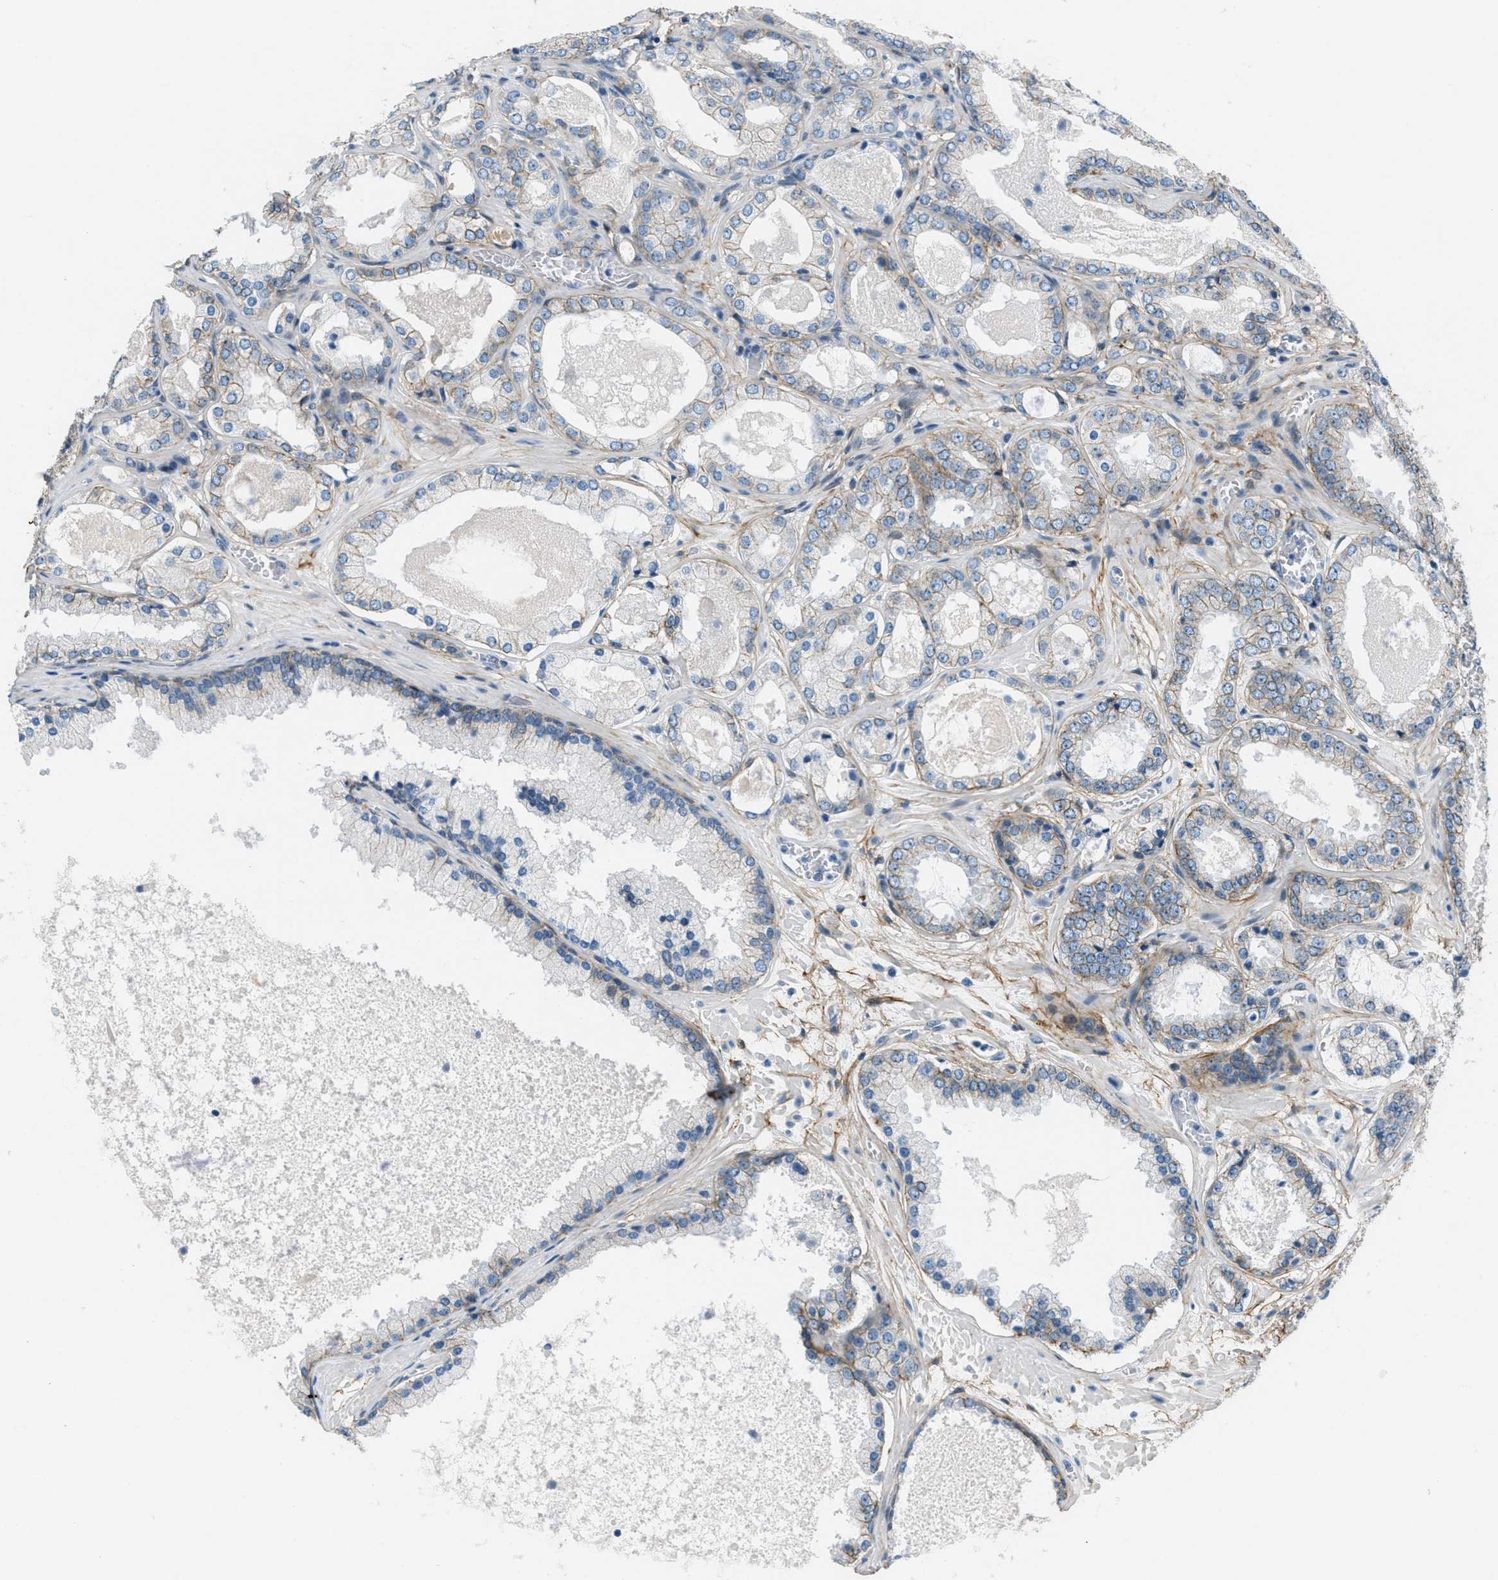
{"staining": {"intensity": "moderate", "quantity": "<25%", "location": "cytoplasmic/membranous"}, "tissue": "prostate cancer", "cell_type": "Tumor cells", "image_type": "cancer", "snomed": [{"axis": "morphology", "description": "Adenocarcinoma, High grade"}, {"axis": "topography", "description": "Prostate"}], "caption": "Human high-grade adenocarcinoma (prostate) stained for a protein (brown) displays moderate cytoplasmic/membranous positive expression in about <25% of tumor cells.", "gene": "FBN1", "patient": {"sex": "male", "age": 65}}